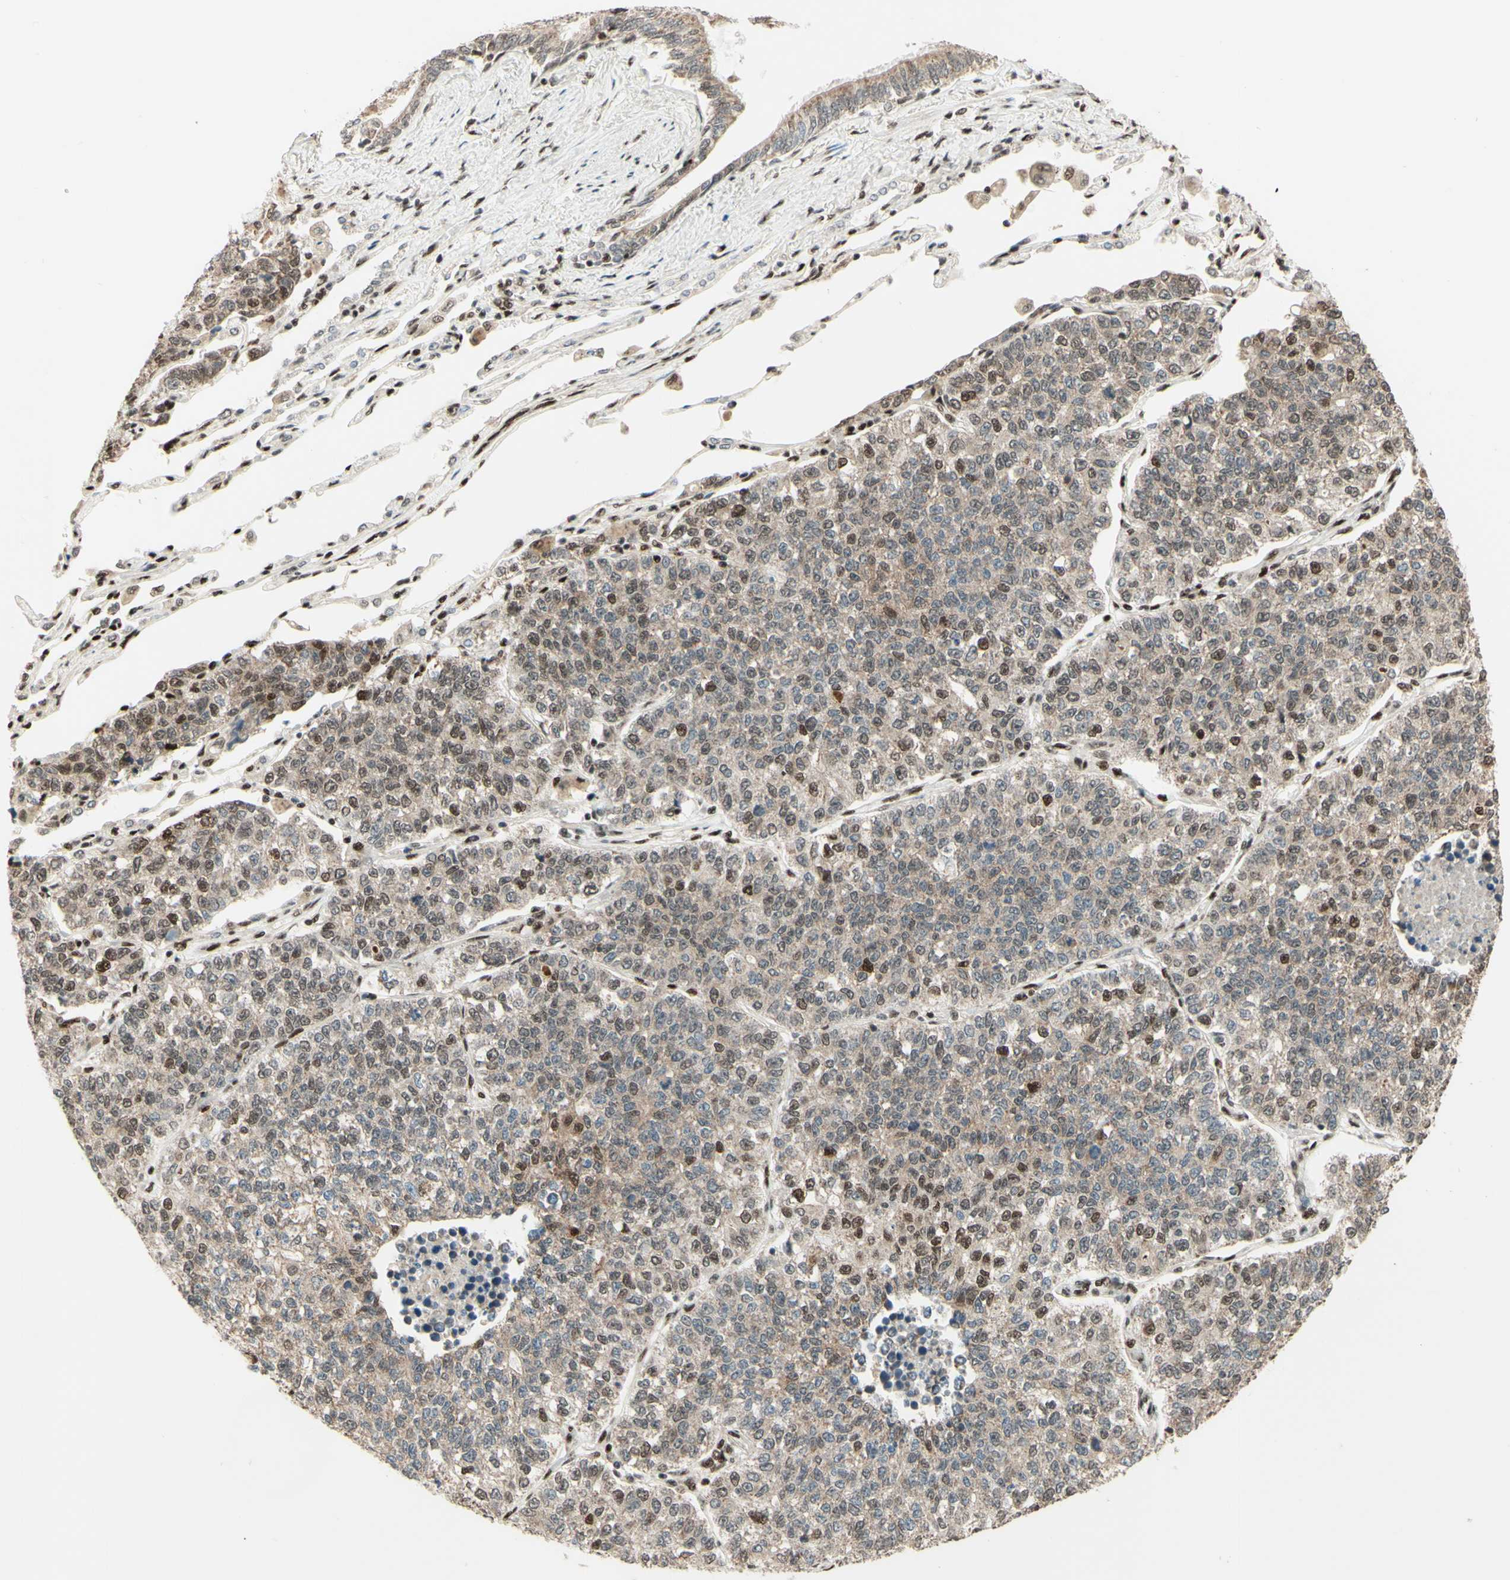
{"staining": {"intensity": "moderate", "quantity": "25%-75%", "location": "nuclear"}, "tissue": "lung cancer", "cell_type": "Tumor cells", "image_type": "cancer", "snomed": [{"axis": "morphology", "description": "Adenocarcinoma, NOS"}, {"axis": "topography", "description": "Lung"}], "caption": "IHC of adenocarcinoma (lung) reveals medium levels of moderate nuclear staining in about 25%-75% of tumor cells.", "gene": "NR3C1", "patient": {"sex": "male", "age": 49}}